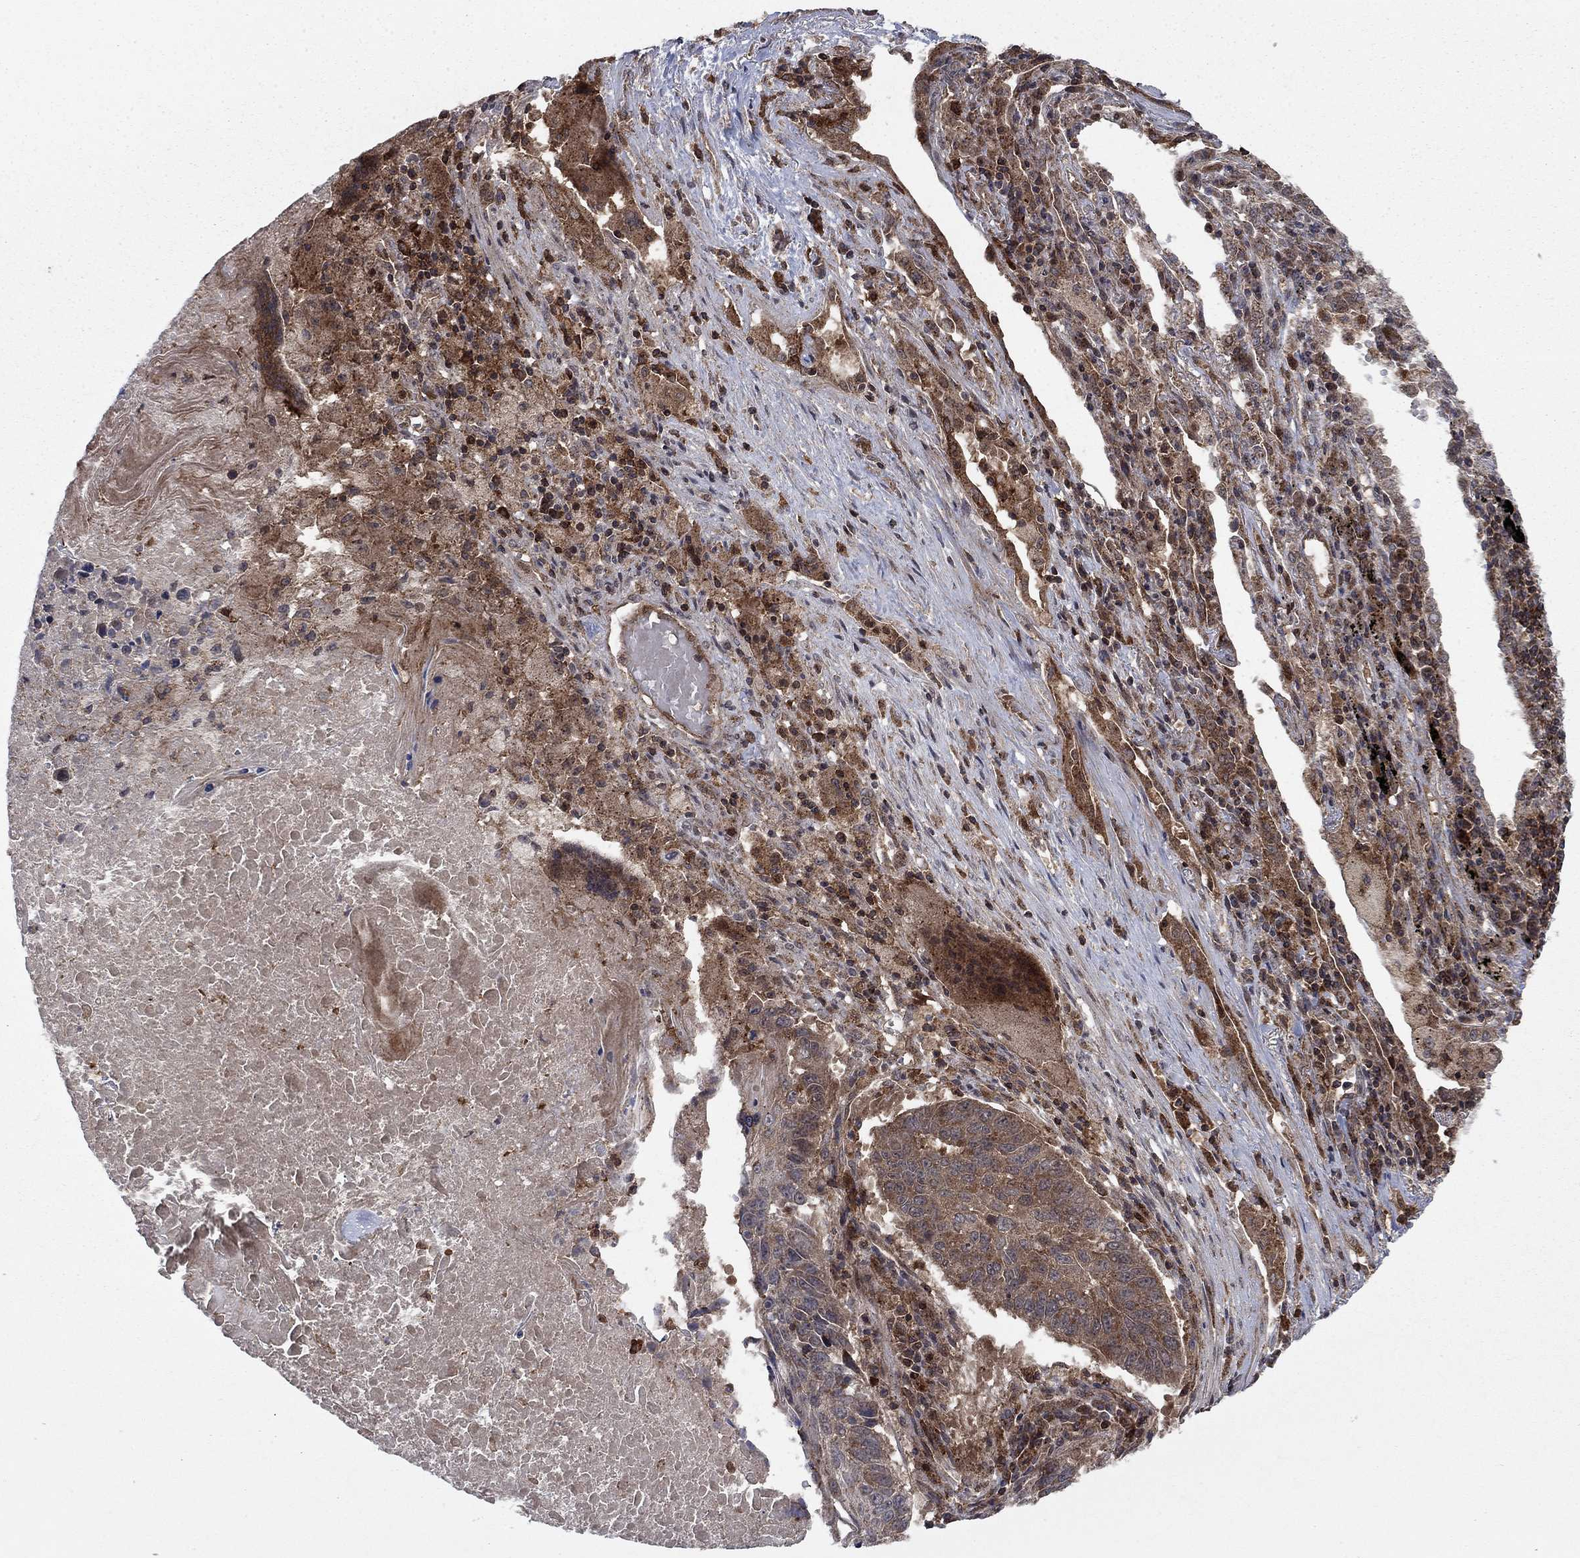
{"staining": {"intensity": "moderate", "quantity": ">75%", "location": "cytoplasmic/membranous"}, "tissue": "lung cancer", "cell_type": "Tumor cells", "image_type": "cancer", "snomed": [{"axis": "morphology", "description": "Squamous cell carcinoma, NOS"}, {"axis": "topography", "description": "Lung"}], "caption": "Protein staining of lung squamous cell carcinoma tissue displays moderate cytoplasmic/membranous expression in approximately >75% of tumor cells.", "gene": "IFI35", "patient": {"sex": "male", "age": 73}}